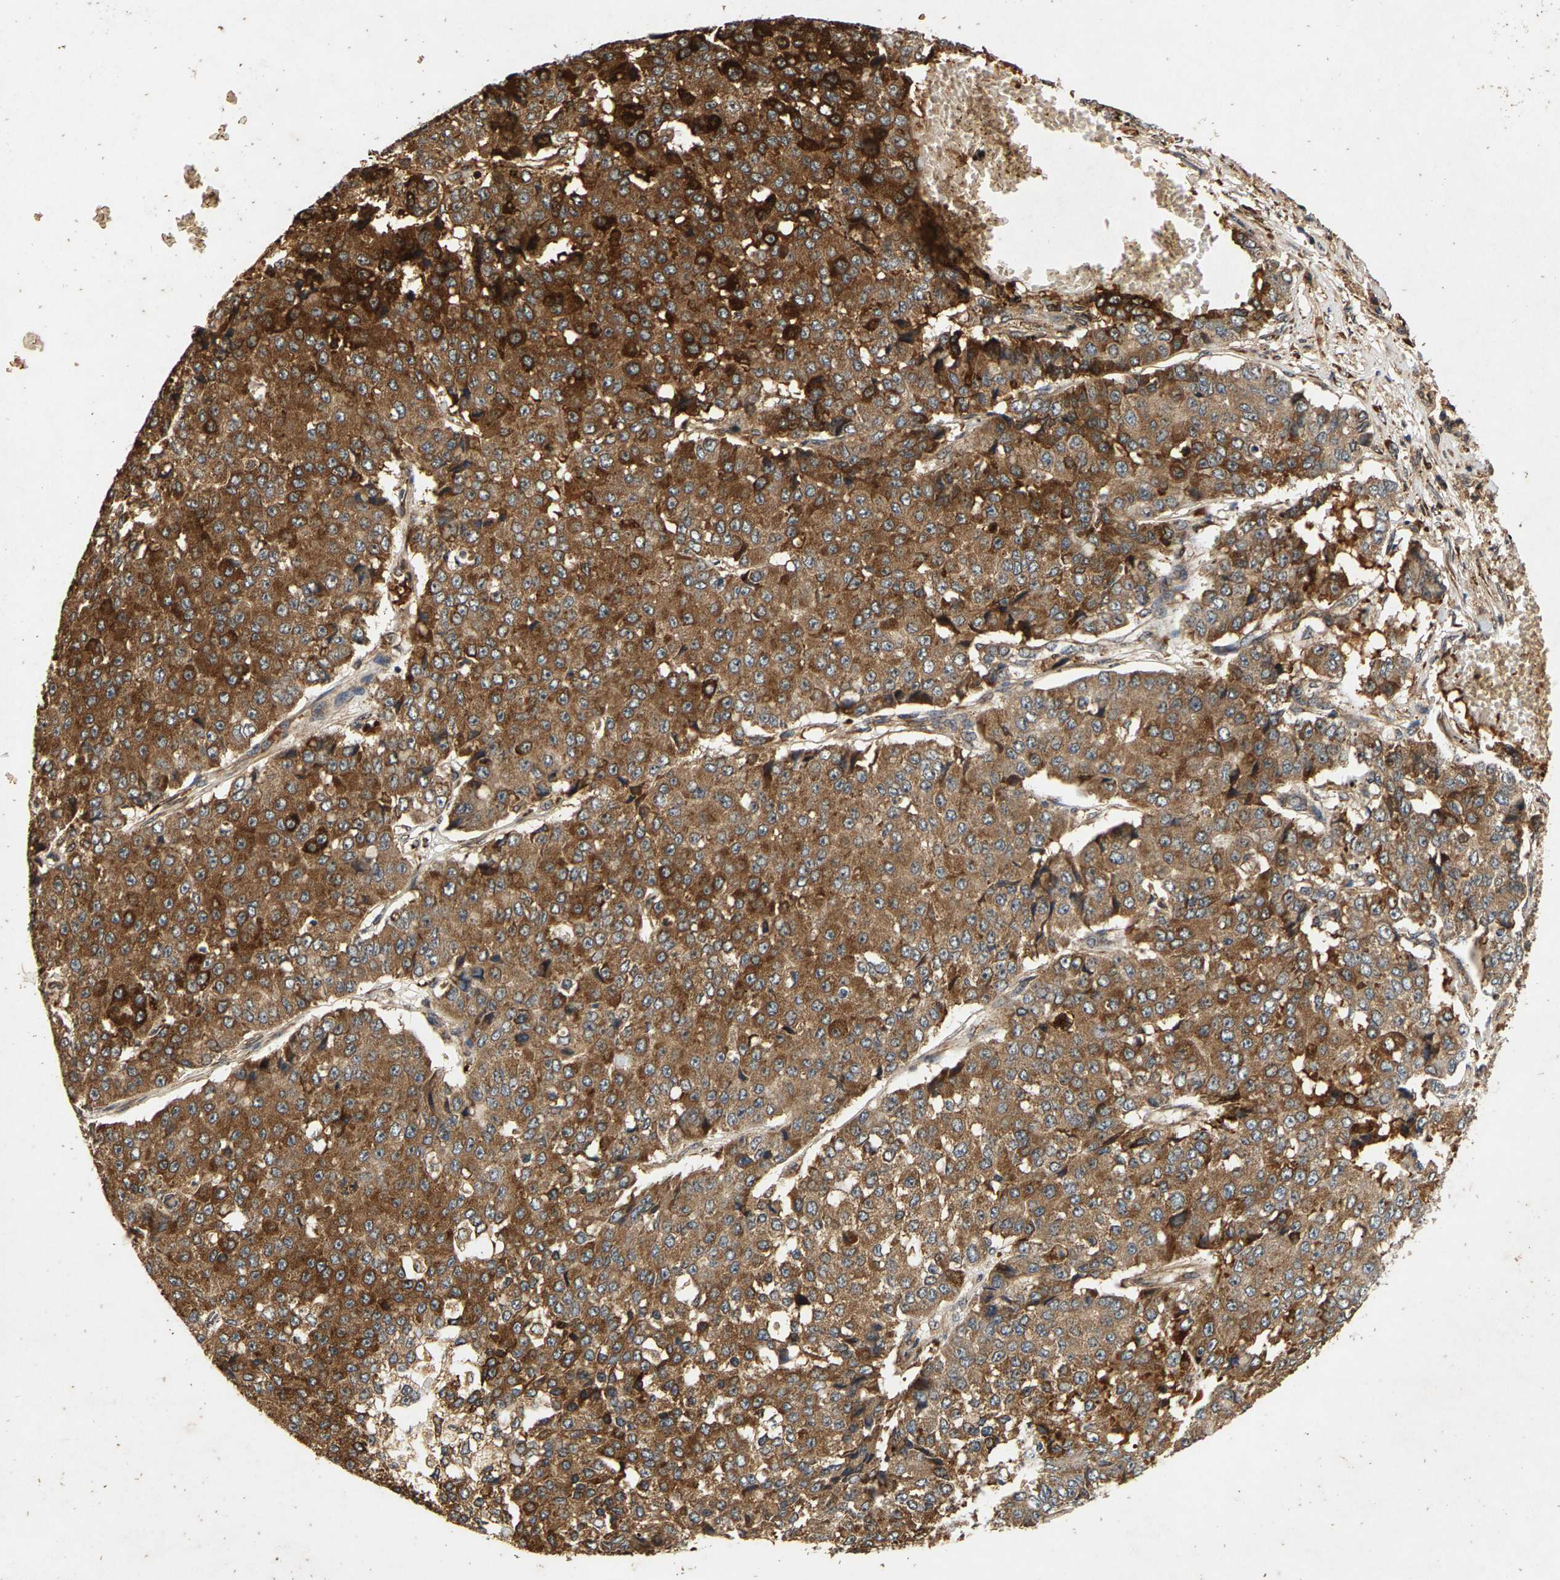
{"staining": {"intensity": "moderate", "quantity": ">75%", "location": "cytoplasmic/membranous"}, "tissue": "pancreatic cancer", "cell_type": "Tumor cells", "image_type": "cancer", "snomed": [{"axis": "morphology", "description": "Adenocarcinoma, NOS"}, {"axis": "topography", "description": "Pancreas"}], "caption": "Immunohistochemistry (IHC) image of adenocarcinoma (pancreatic) stained for a protein (brown), which demonstrates medium levels of moderate cytoplasmic/membranous positivity in about >75% of tumor cells.", "gene": "CIDEC", "patient": {"sex": "male", "age": 50}}